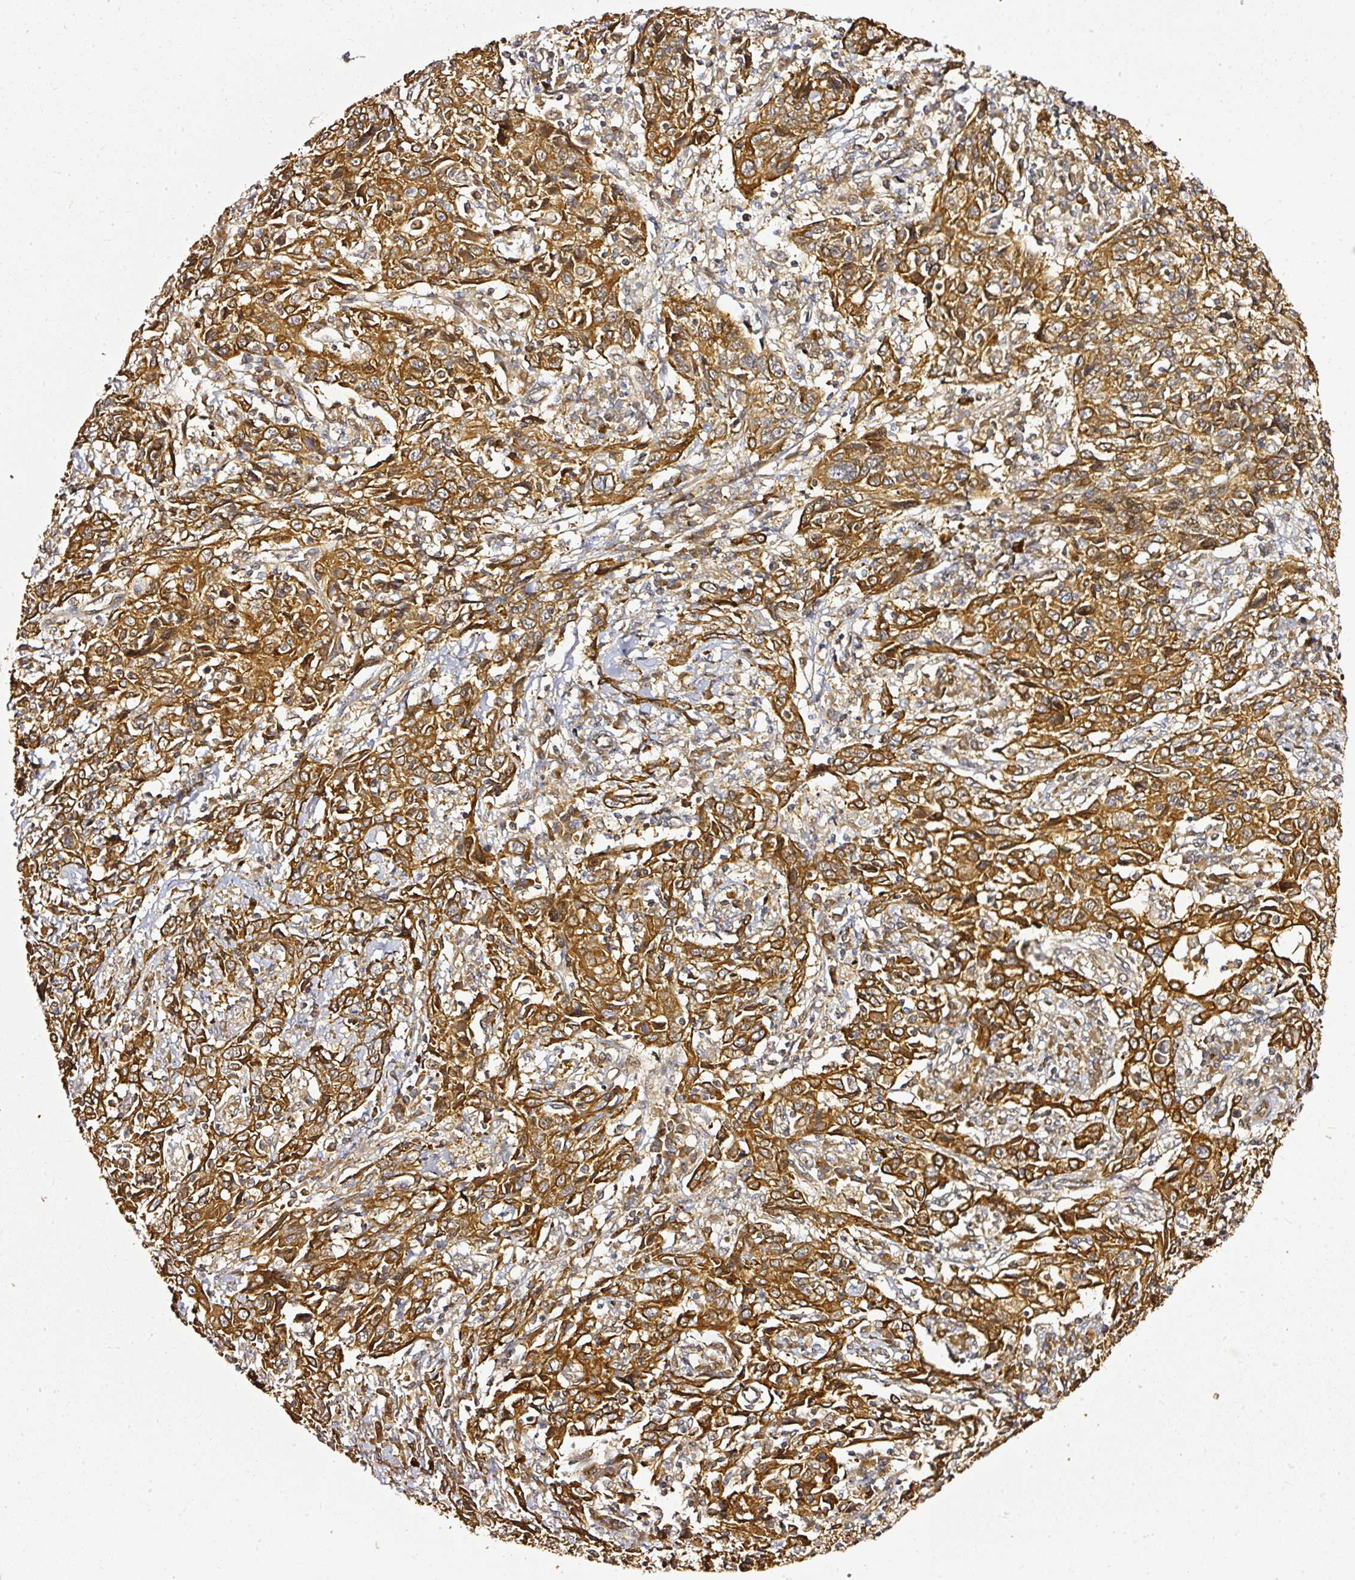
{"staining": {"intensity": "strong", "quantity": ">75%", "location": "cytoplasmic/membranous"}, "tissue": "cervical cancer", "cell_type": "Tumor cells", "image_type": "cancer", "snomed": [{"axis": "morphology", "description": "Squamous cell carcinoma, NOS"}, {"axis": "topography", "description": "Cervix"}], "caption": "A histopathology image showing strong cytoplasmic/membranous positivity in approximately >75% of tumor cells in cervical cancer, as visualized by brown immunohistochemical staining.", "gene": "MIF4GD", "patient": {"sex": "female", "age": 46}}